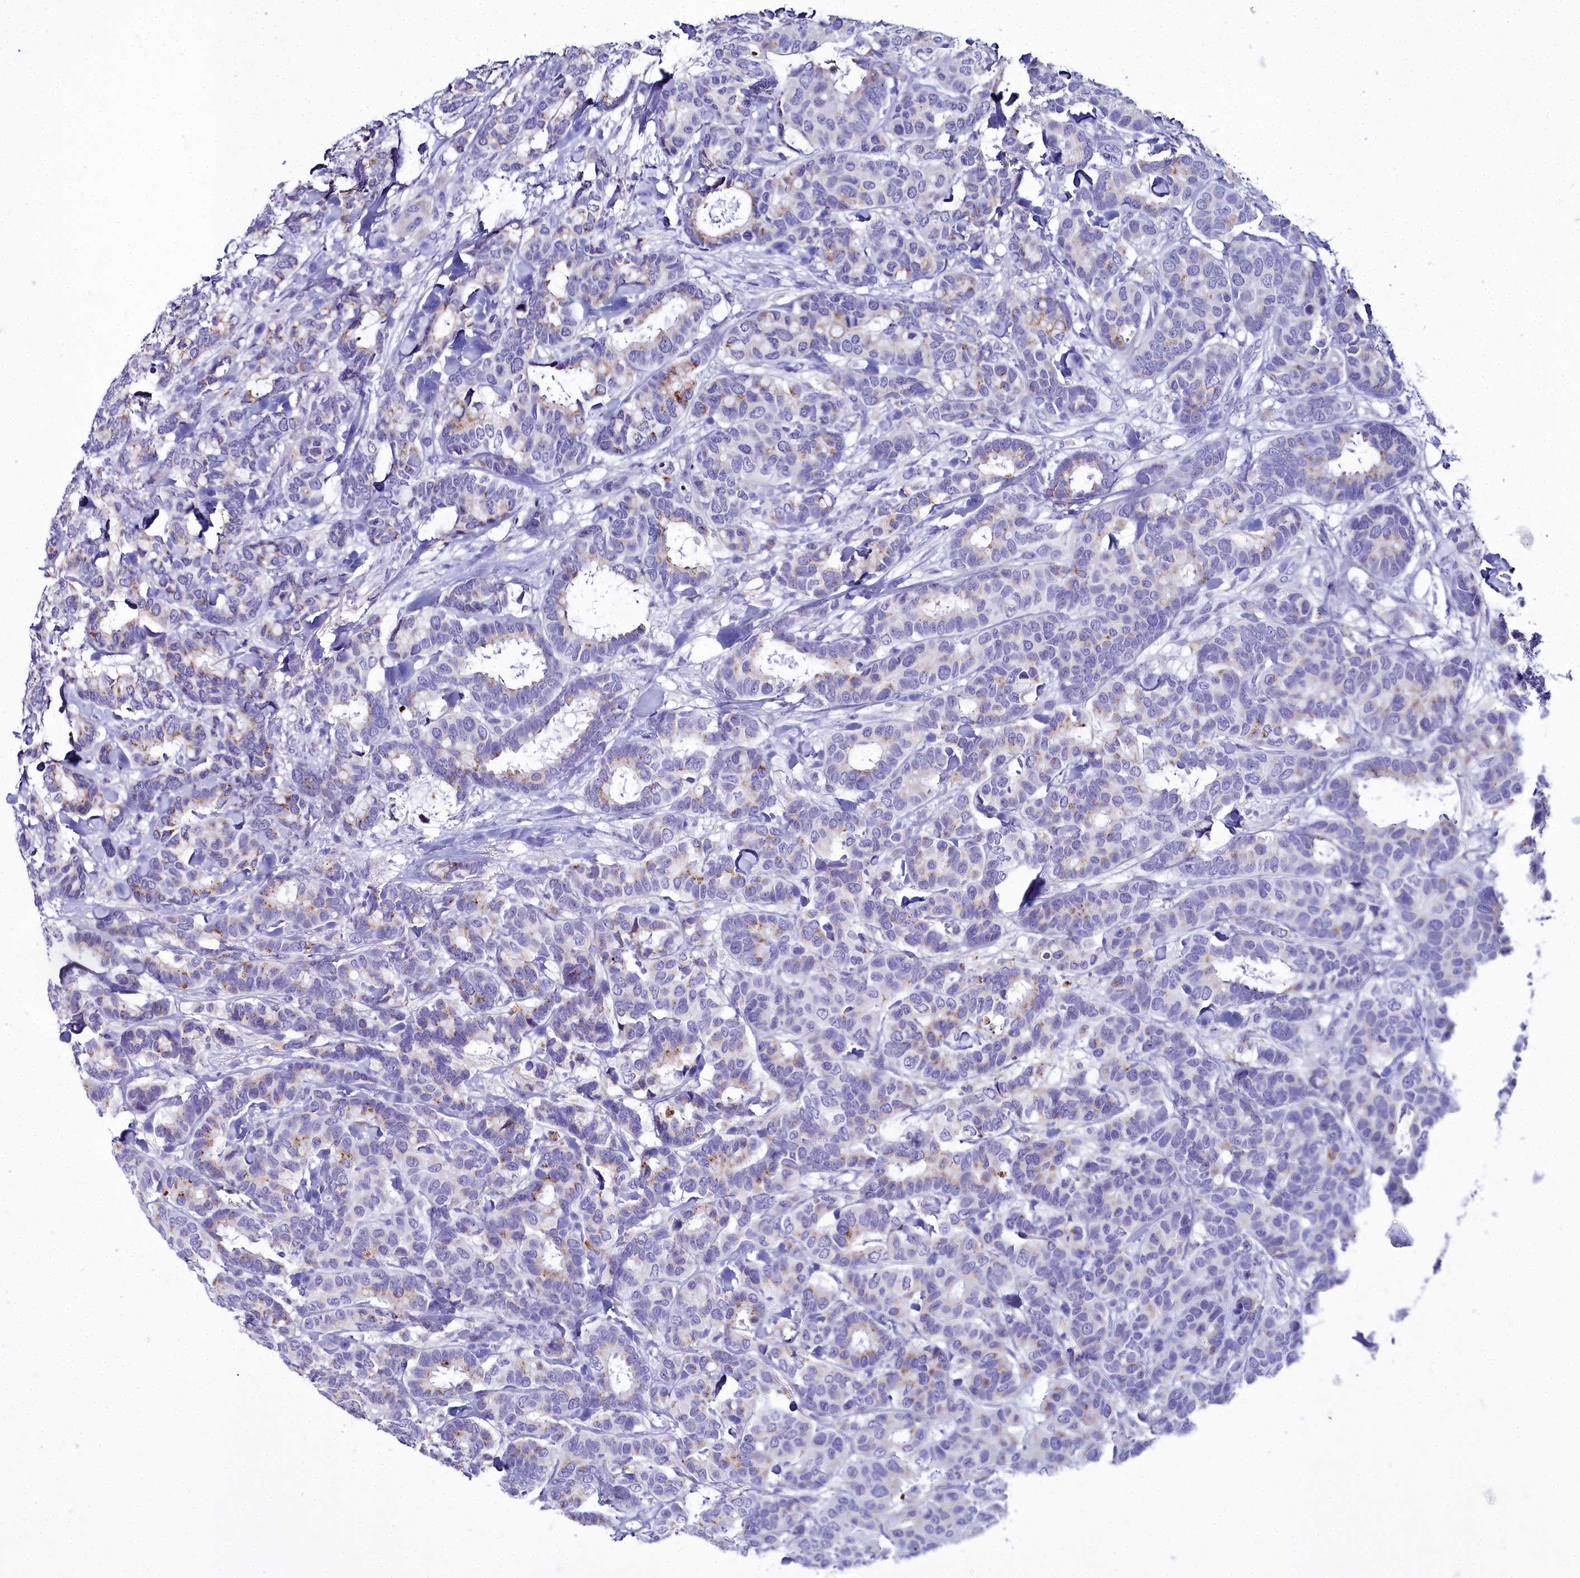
{"staining": {"intensity": "moderate", "quantity": "<25%", "location": "cytoplasmic/membranous"}, "tissue": "breast cancer", "cell_type": "Tumor cells", "image_type": "cancer", "snomed": [{"axis": "morphology", "description": "Normal tissue, NOS"}, {"axis": "morphology", "description": "Duct carcinoma"}, {"axis": "topography", "description": "Breast"}], "caption": "Tumor cells demonstrate moderate cytoplasmic/membranous expression in about <25% of cells in breast cancer (infiltrating ductal carcinoma).", "gene": "ELAPOR2", "patient": {"sex": "female", "age": 87}}